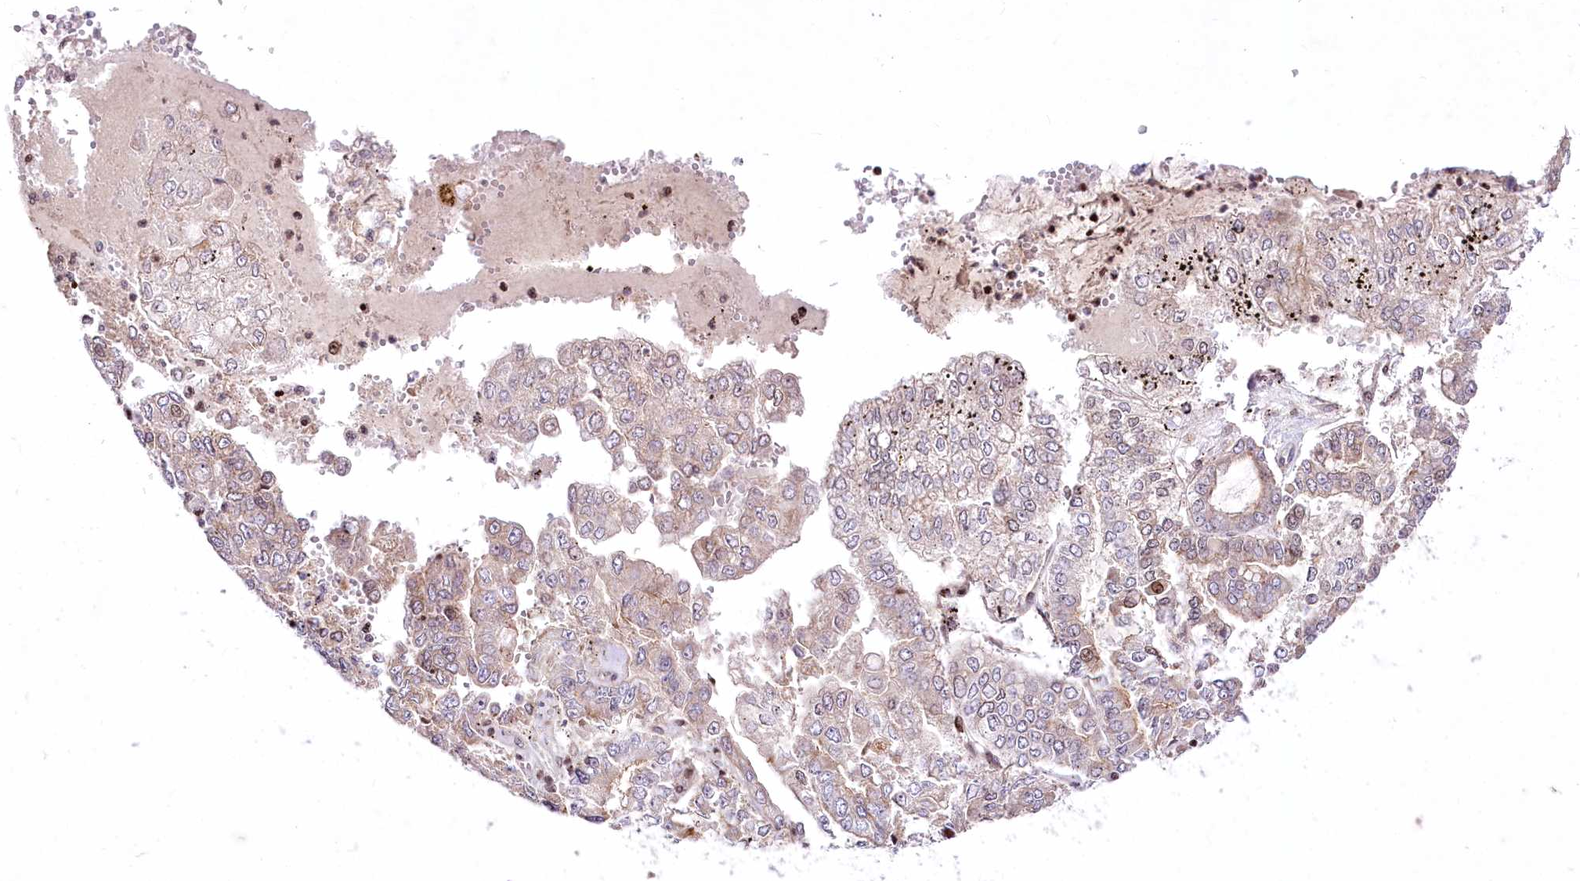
{"staining": {"intensity": "weak", "quantity": "<25%", "location": "cytoplasmic/membranous"}, "tissue": "stomach cancer", "cell_type": "Tumor cells", "image_type": "cancer", "snomed": [{"axis": "morphology", "description": "Adenocarcinoma, NOS"}, {"axis": "topography", "description": "Stomach"}], "caption": "This is an immunohistochemistry (IHC) photomicrograph of stomach adenocarcinoma. There is no positivity in tumor cells.", "gene": "ZFYVE27", "patient": {"sex": "male", "age": 76}}